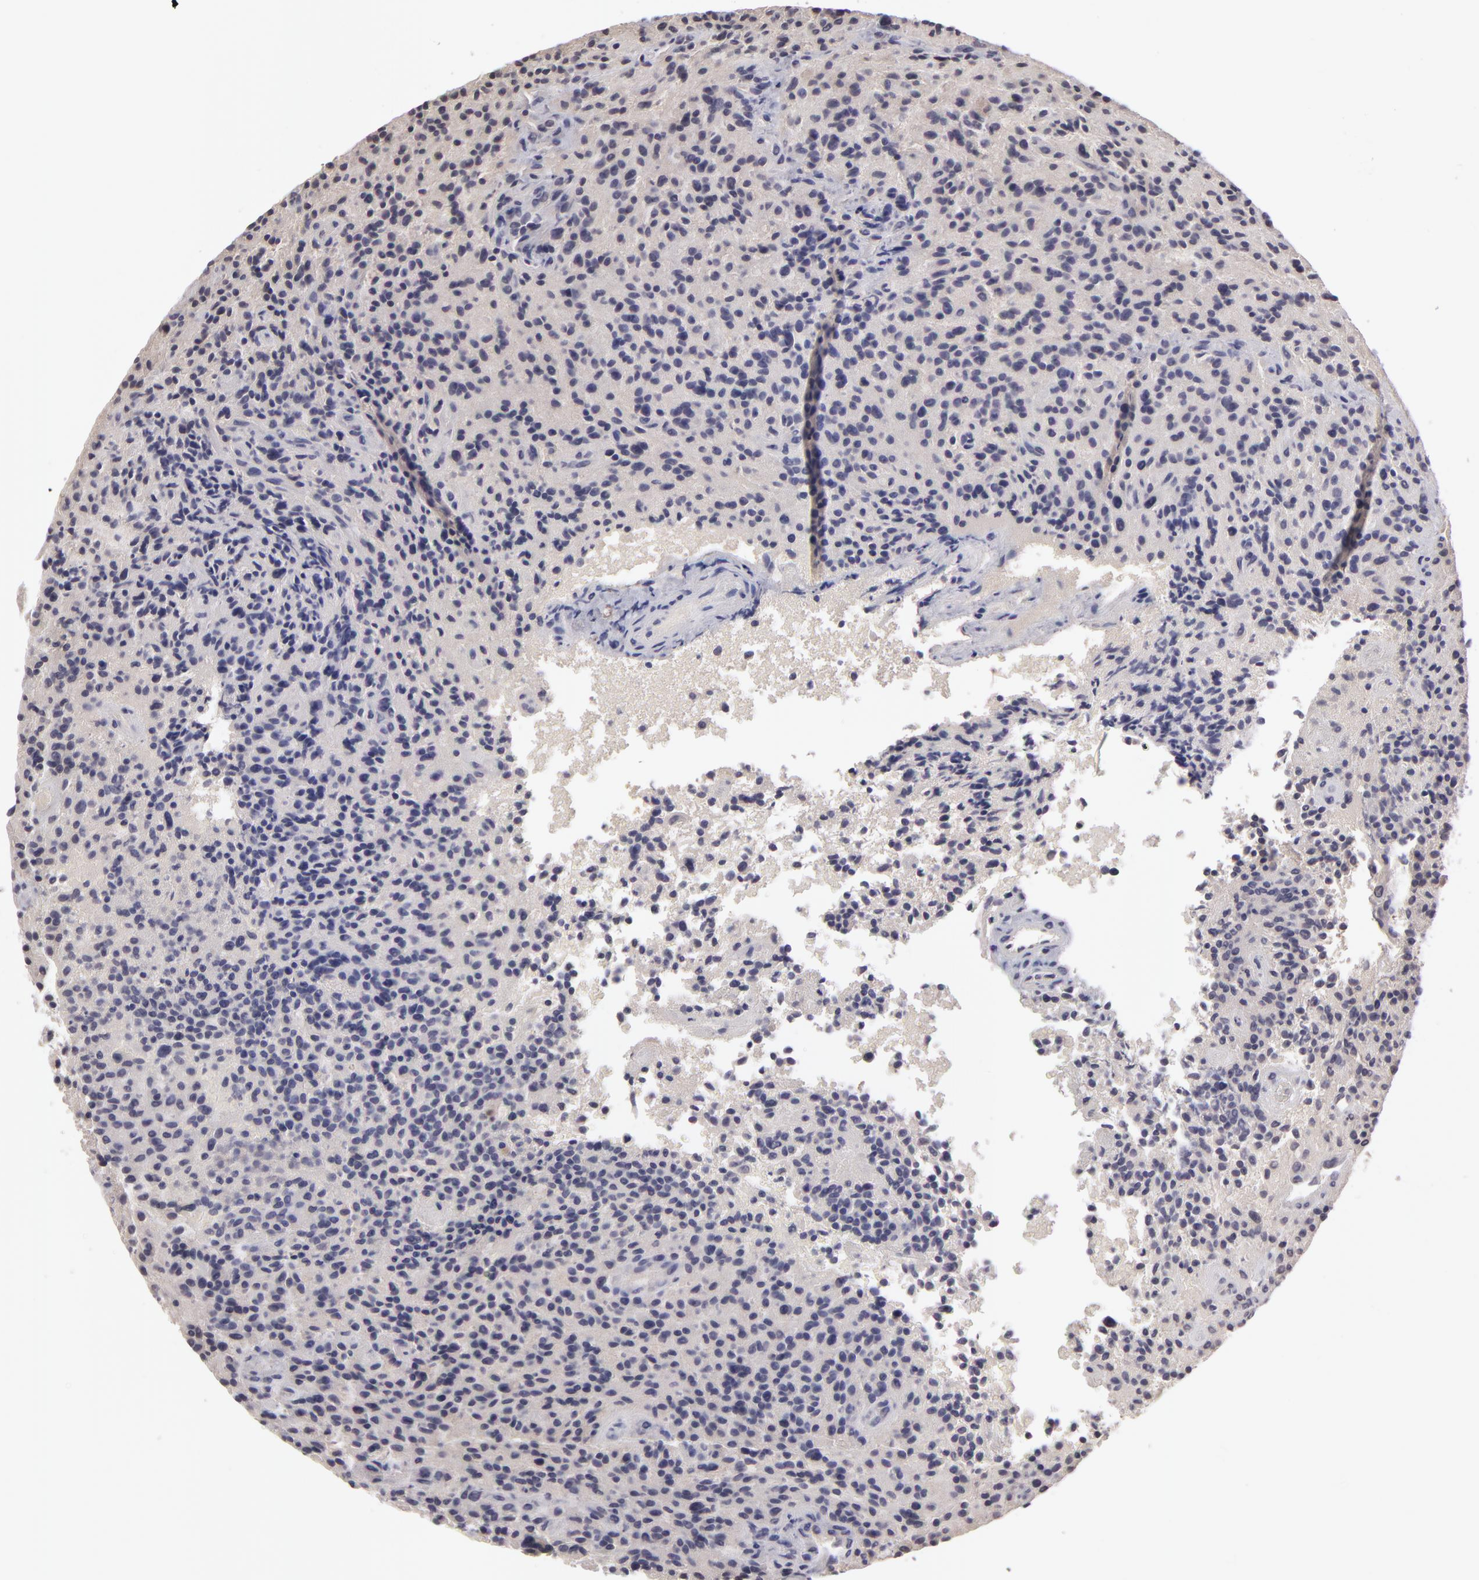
{"staining": {"intensity": "negative", "quantity": "none", "location": "none"}, "tissue": "glioma", "cell_type": "Tumor cells", "image_type": "cancer", "snomed": [{"axis": "morphology", "description": "Glioma, malignant, High grade"}, {"axis": "topography", "description": "Brain"}], "caption": "A micrograph of high-grade glioma (malignant) stained for a protein reveals no brown staining in tumor cells.", "gene": "GNPDA1", "patient": {"sex": "female", "age": 13}}